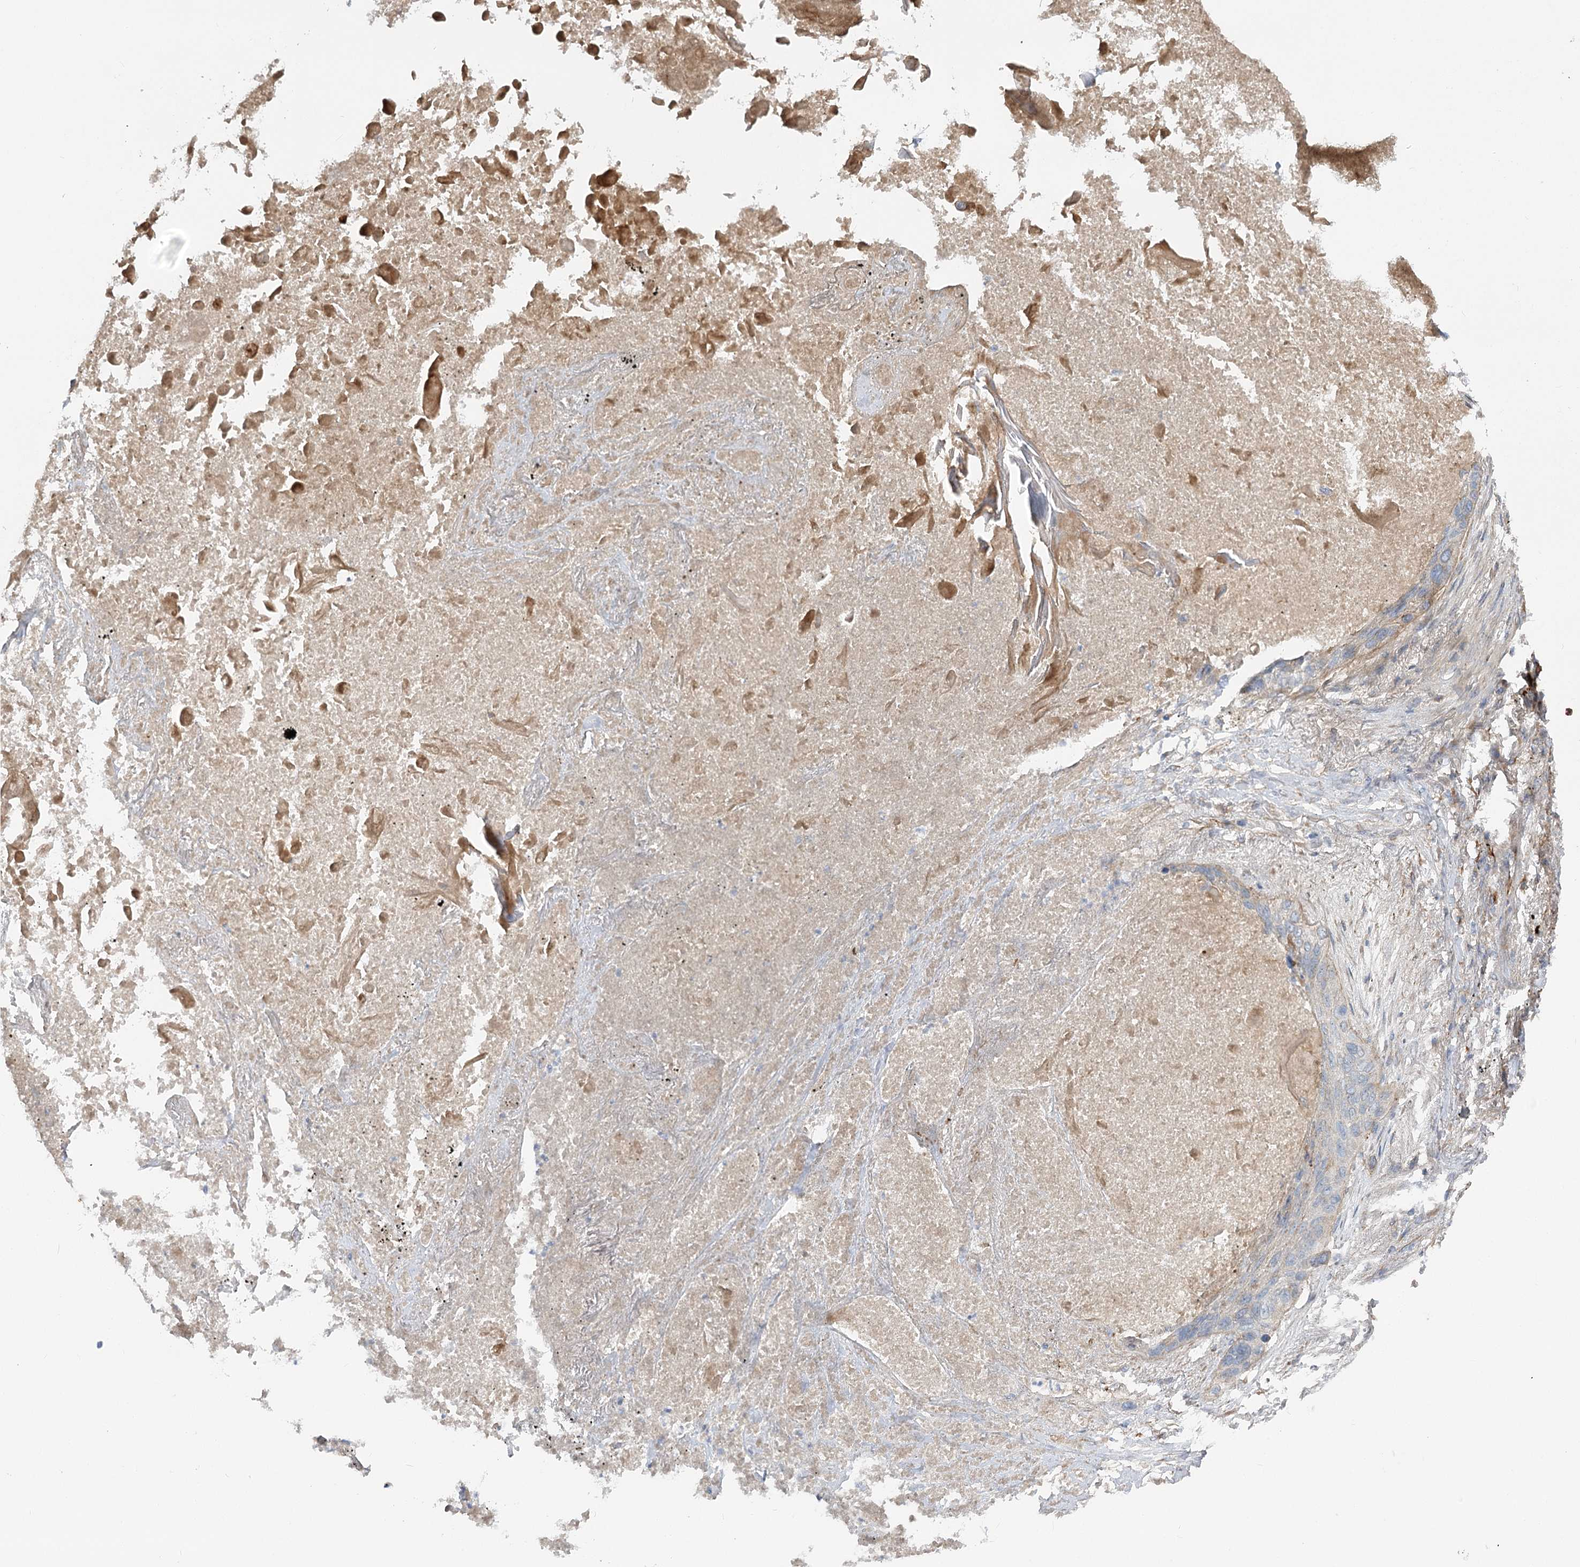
{"staining": {"intensity": "weak", "quantity": "25%-75%", "location": "cytoplasmic/membranous"}, "tissue": "lung cancer", "cell_type": "Tumor cells", "image_type": "cancer", "snomed": [{"axis": "morphology", "description": "Squamous cell carcinoma, NOS"}, {"axis": "topography", "description": "Lung"}], "caption": "IHC histopathology image of lung squamous cell carcinoma stained for a protein (brown), which reveals low levels of weak cytoplasmic/membranous positivity in about 25%-75% of tumor cells.", "gene": "KIAA0825", "patient": {"sex": "female", "age": 63}}